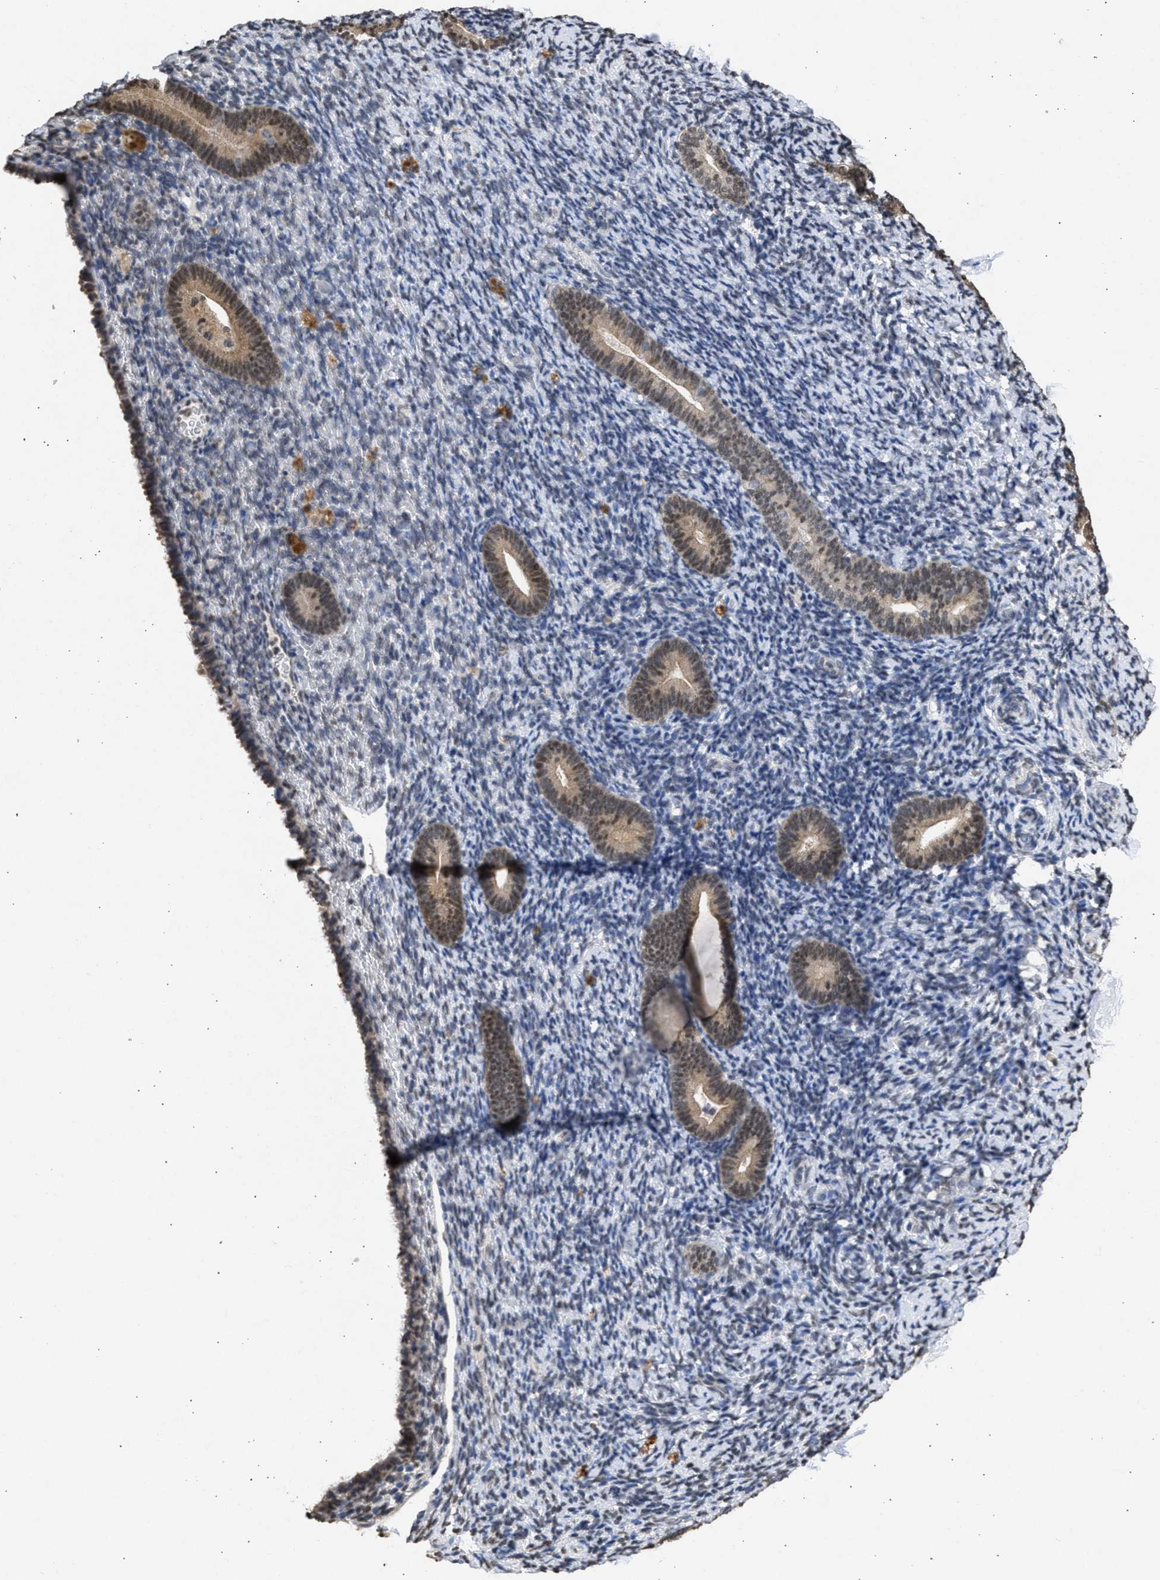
{"staining": {"intensity": "negative", "quantity": "none", "location": "none"}, "tissue": "endometrium", "cell_type": "Cells in endometrial stroma", "image_type": "normal", "snomed": [{"axis": "morphology", "description": "Normal tissue, NOS"}, {"axis": "topography", "description": "Endometrium"}], "caption": "A micrograph of human endometrium is negative for staining in cells in endometrial stroma. Nuclei are stained in blue.", "gene": "NUP35", "patient": {"sex": "female", "age": 51}}